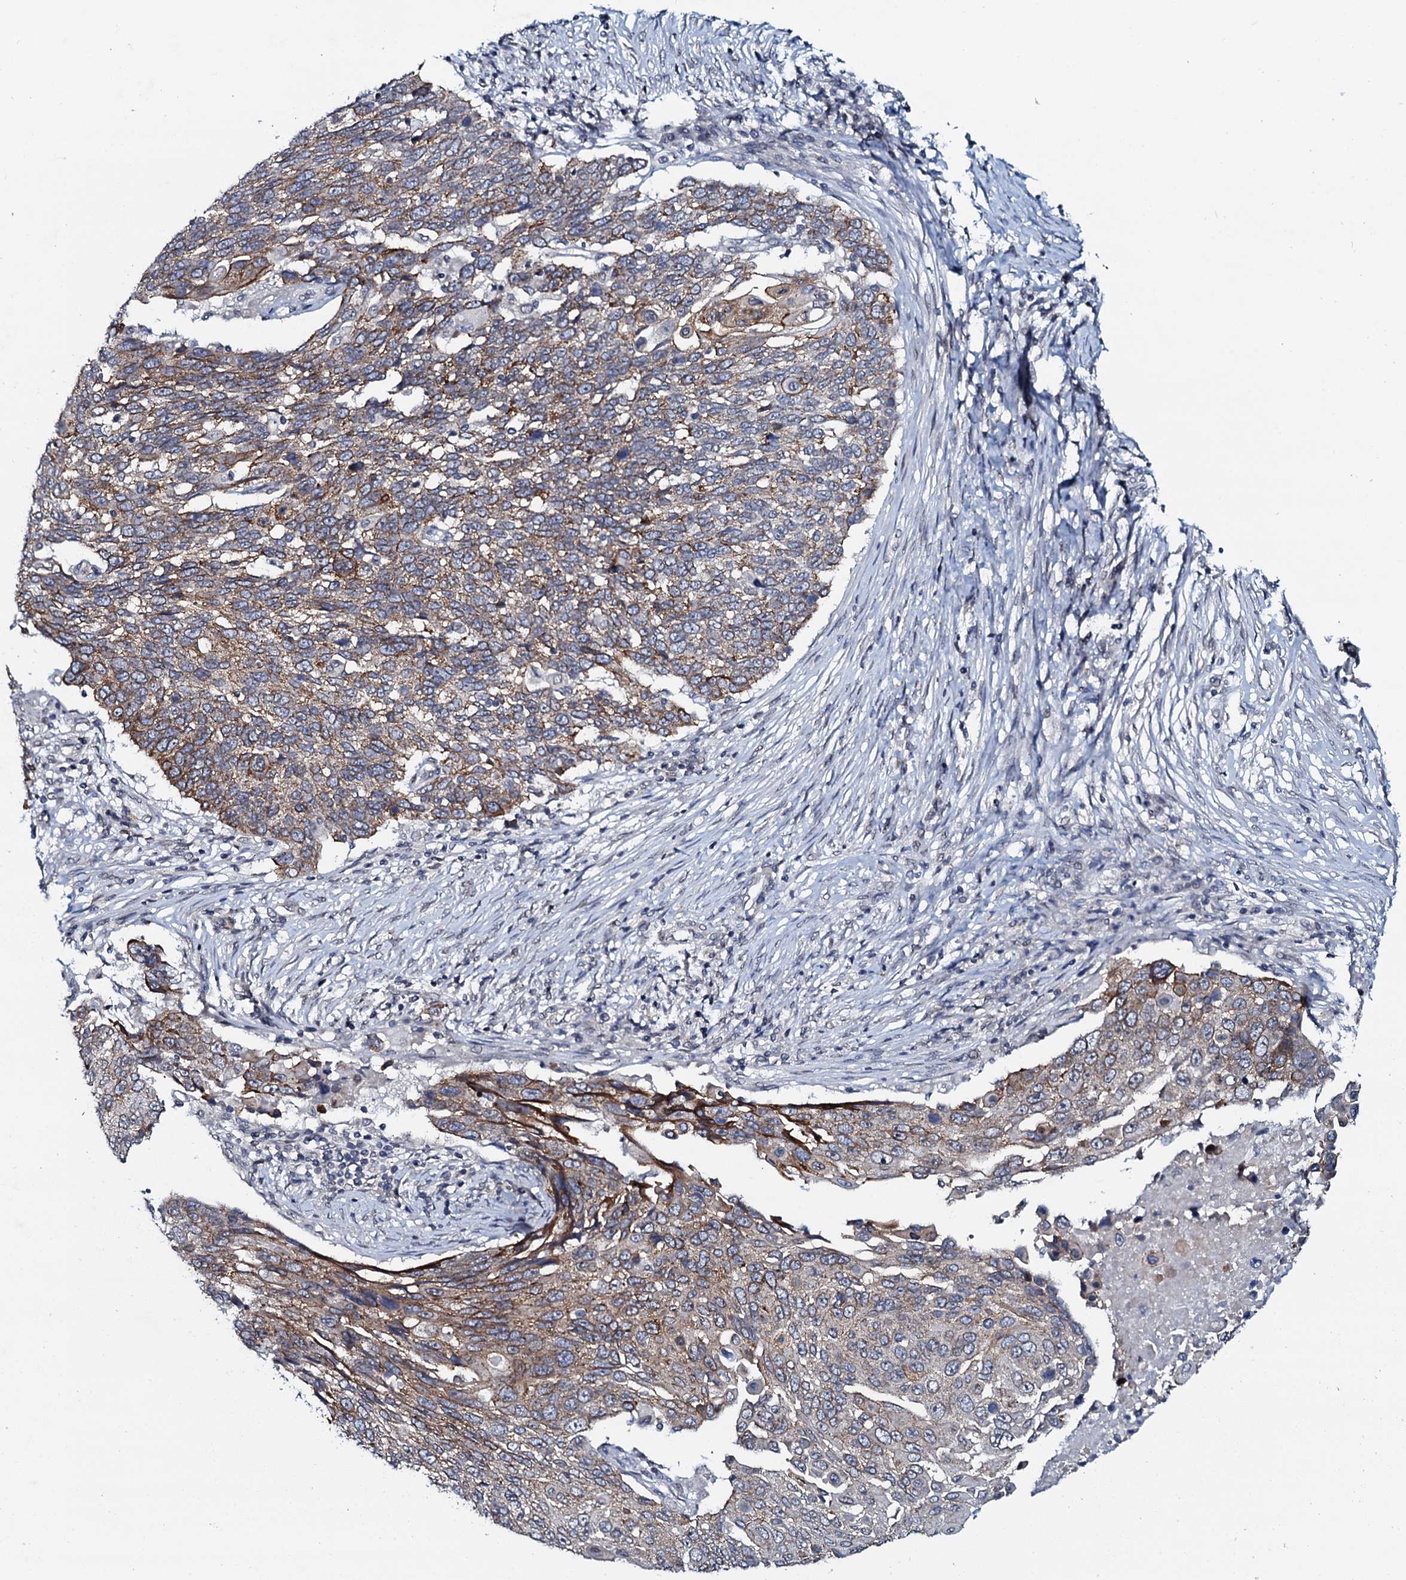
{"staining": {"intensity": "moderate", "quantity": "25%-75%", "location": "cytoplasmic/membranous"}, "tissue": "lung cancer", "cell_type": "Tumor cells", "image_type": "cancer", "snomed": [{"axis": "morphology", "description": "Squamous cell carcinoma, NOS"}, {"axis": "topography", "description": "Lung"}], "caption": "Protein staining of lung cancer tissue reveals moderate cytoplasmic/membranous expression in about 25%-75% of tumor cells.", "gene": "SNTA1", "patient": {"sex": "male", "age": 66}}